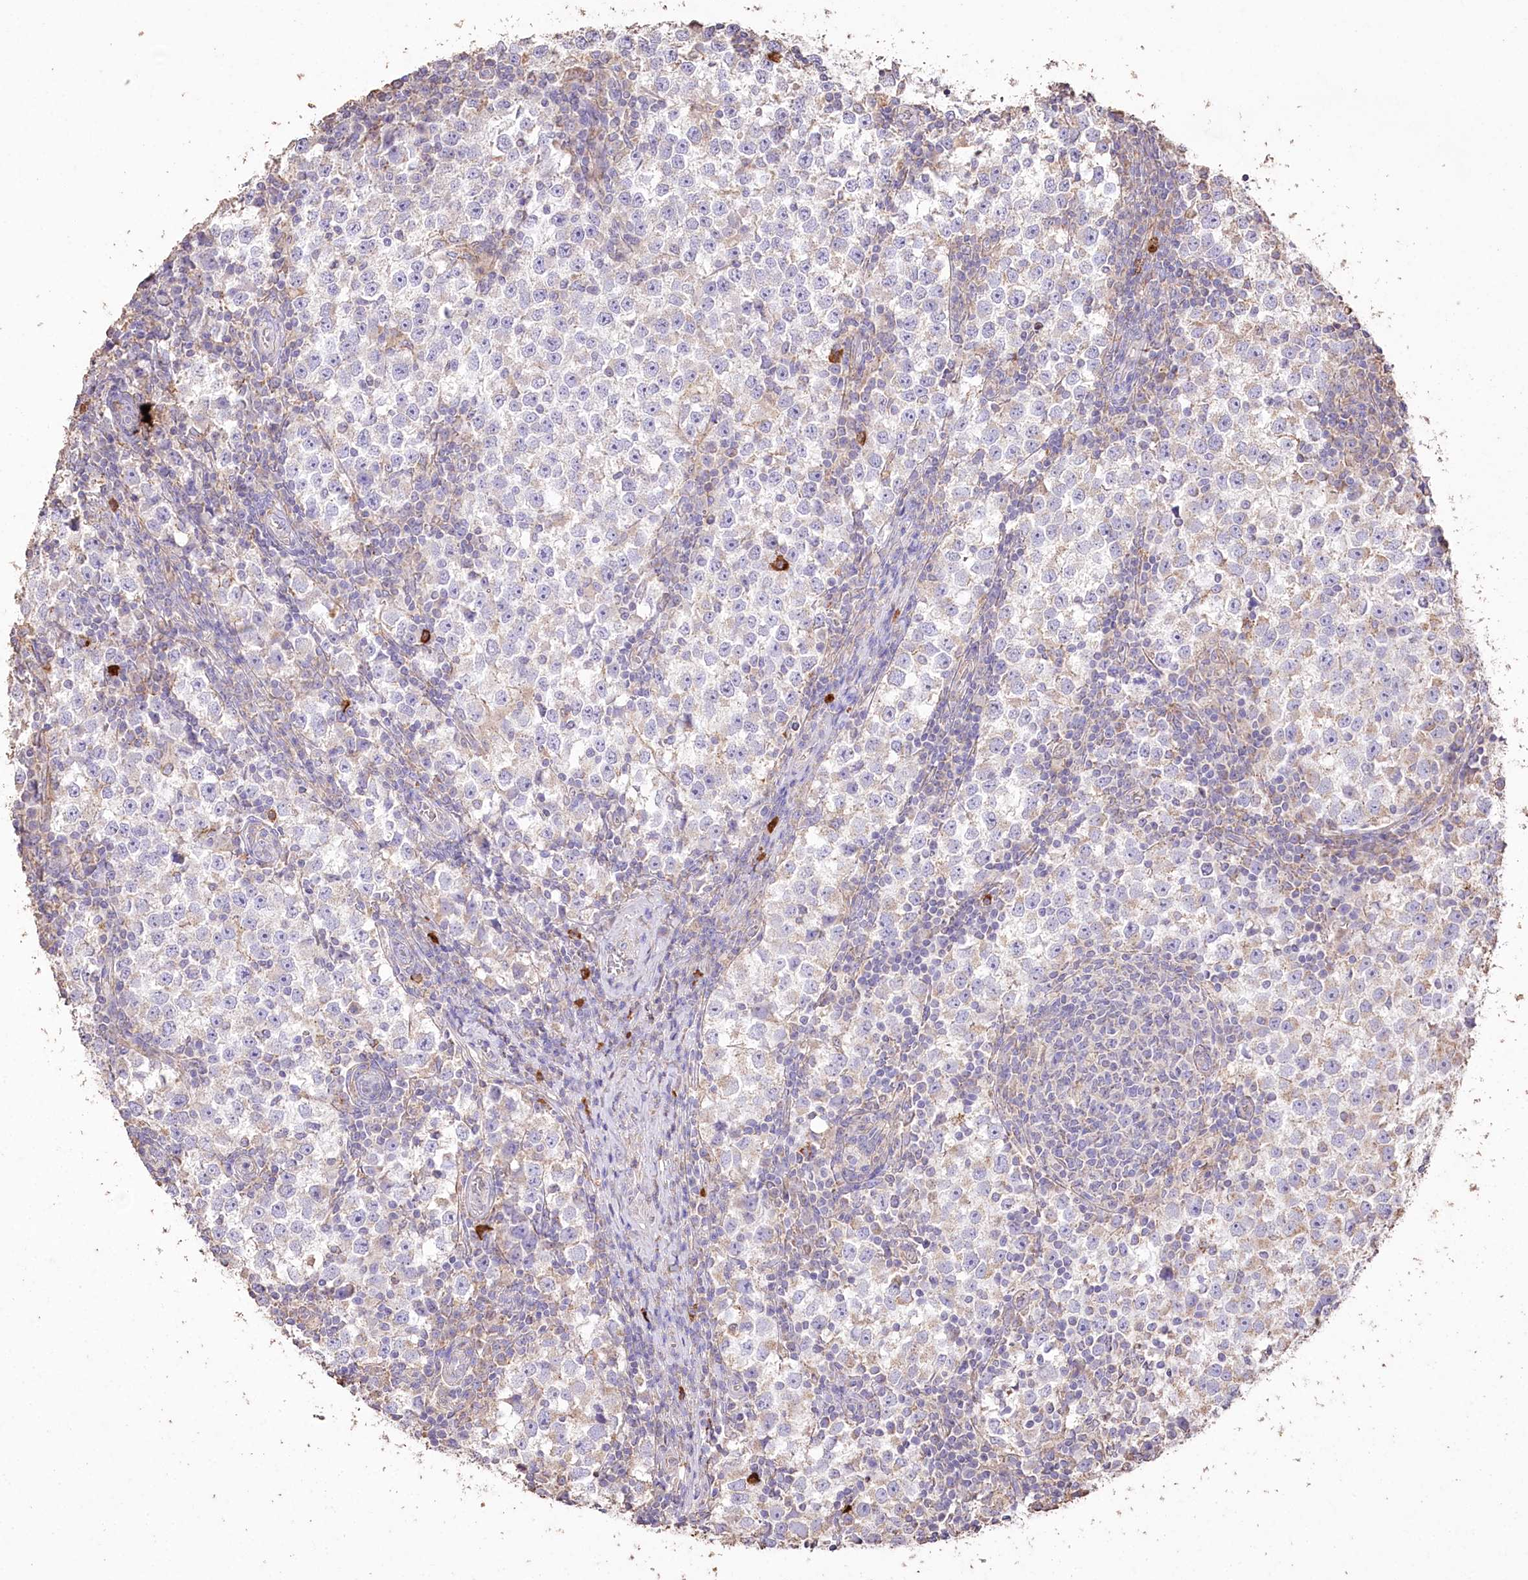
{"staining": {"intensity": "negative", "quantity": "none", "location": "none"}, "tissue": "testis cancer", "cell_type": "Tumor cells", "image_type": "cancer", "snomed": [{"axis": "morphology", "description": "Seminoma, NOS"}, {"axis": "topography", "description": "Testis"}], "caption": "IHC photomicrograph of neoplastic tissue: human seminoma (testis) stained with DAB reveals no significant protein positivity in tumor cells. (Brightfield microscopy of DAB (3,3'-diaminobenzidine) immunohistochemistry (IHC) at high magnification).", "gene": "IREB2", "patient": {"sex": "male", "age": 65}}